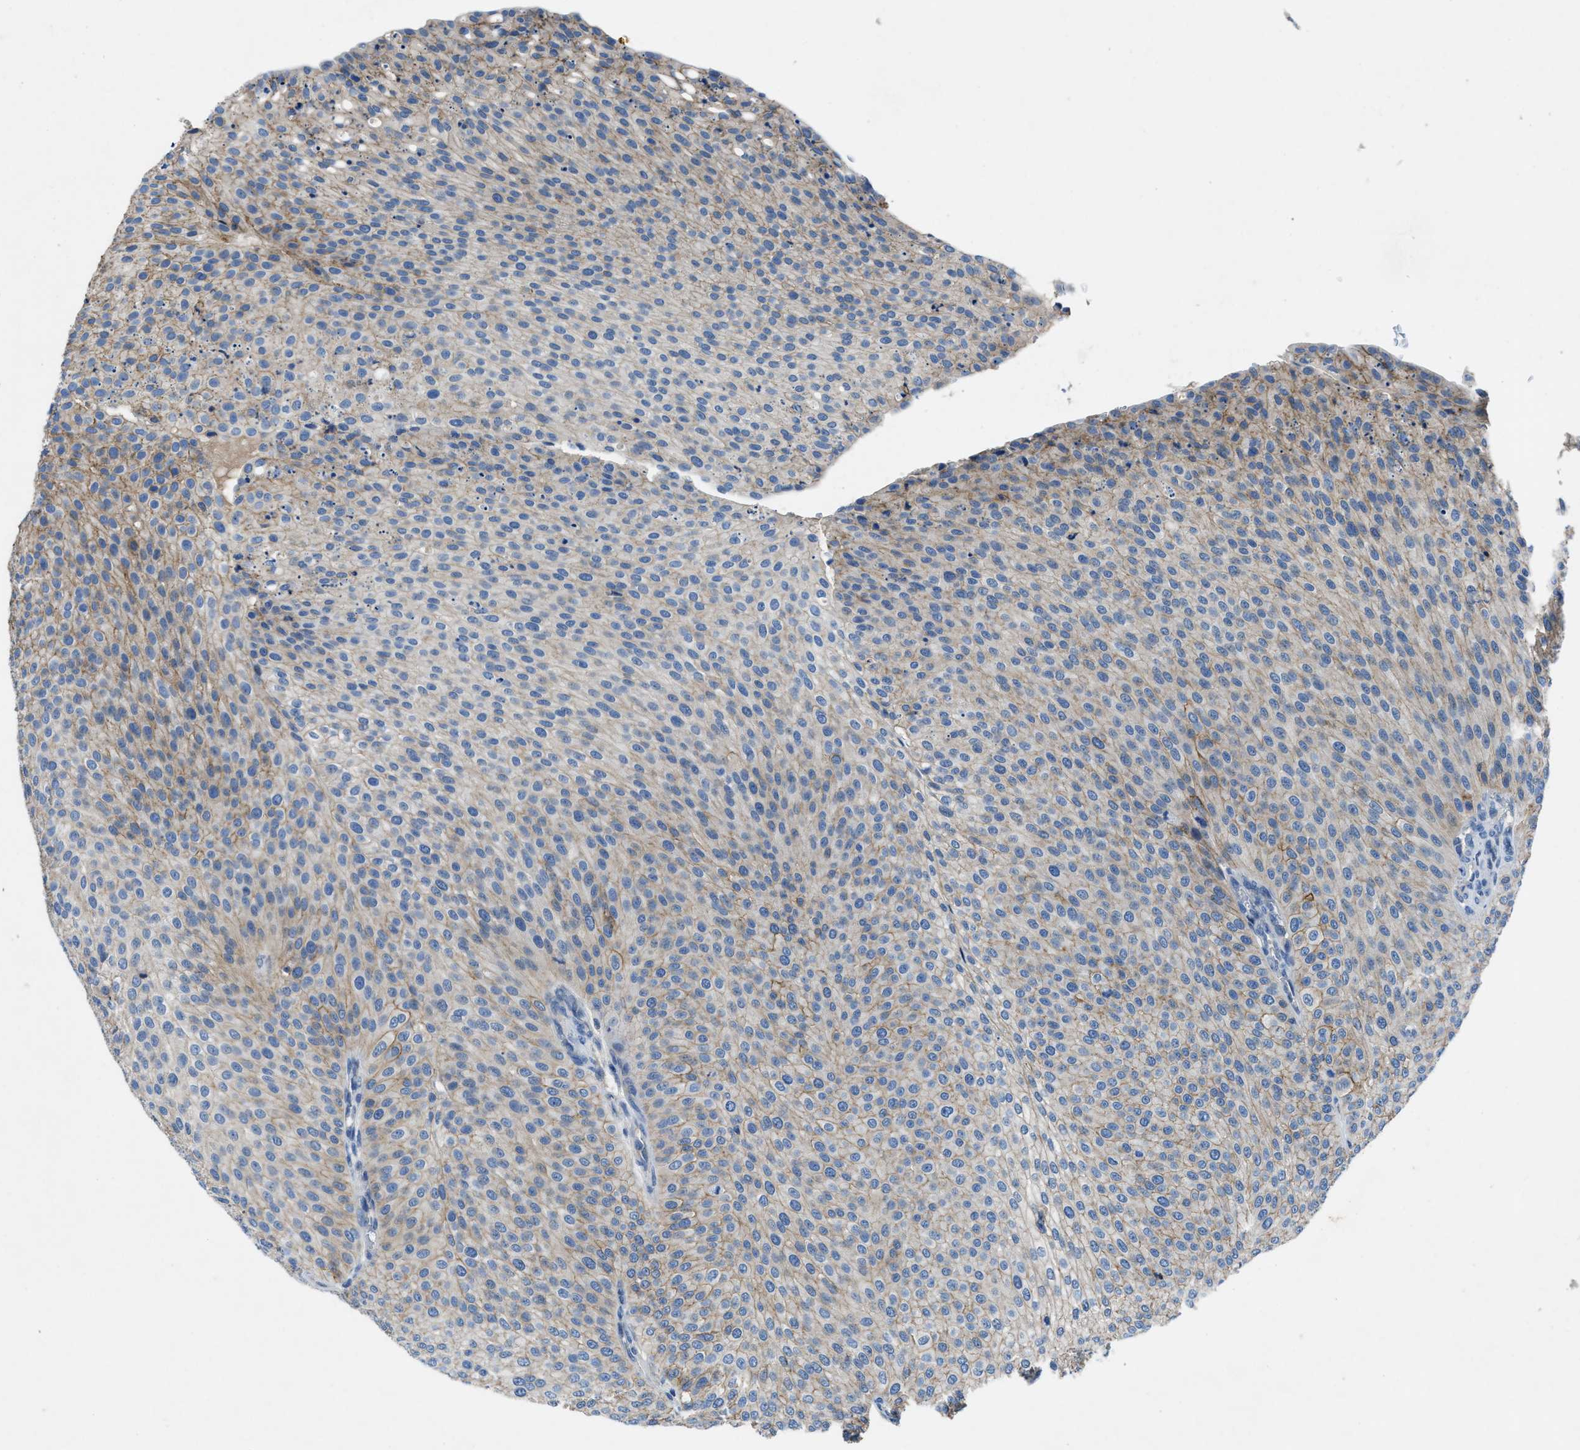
{"staining": {"intensity": "moderate", "quantity": "25%-75%", "location": "cytoplasmic/membranous"}, "tissue": "urothelial cancer", "cell_type": "Tumor cells", "image_type": "cancer", "snomed": [{"axis": "morphology", "description": "Urothelial carcinoma, Low grade"}, {"axis": "topography", "description": "Smooth muscle"}, {"axis": "topography", "description": "Urinary bladder"}], "caption": "A brown stain highlights moderate cytoplasmic/membranous expression of a protein in human low-grade urothelial carcinoma tumor cells.", "gene": "PTGFRN", "patient": {"sex": "male", "age": 60}}